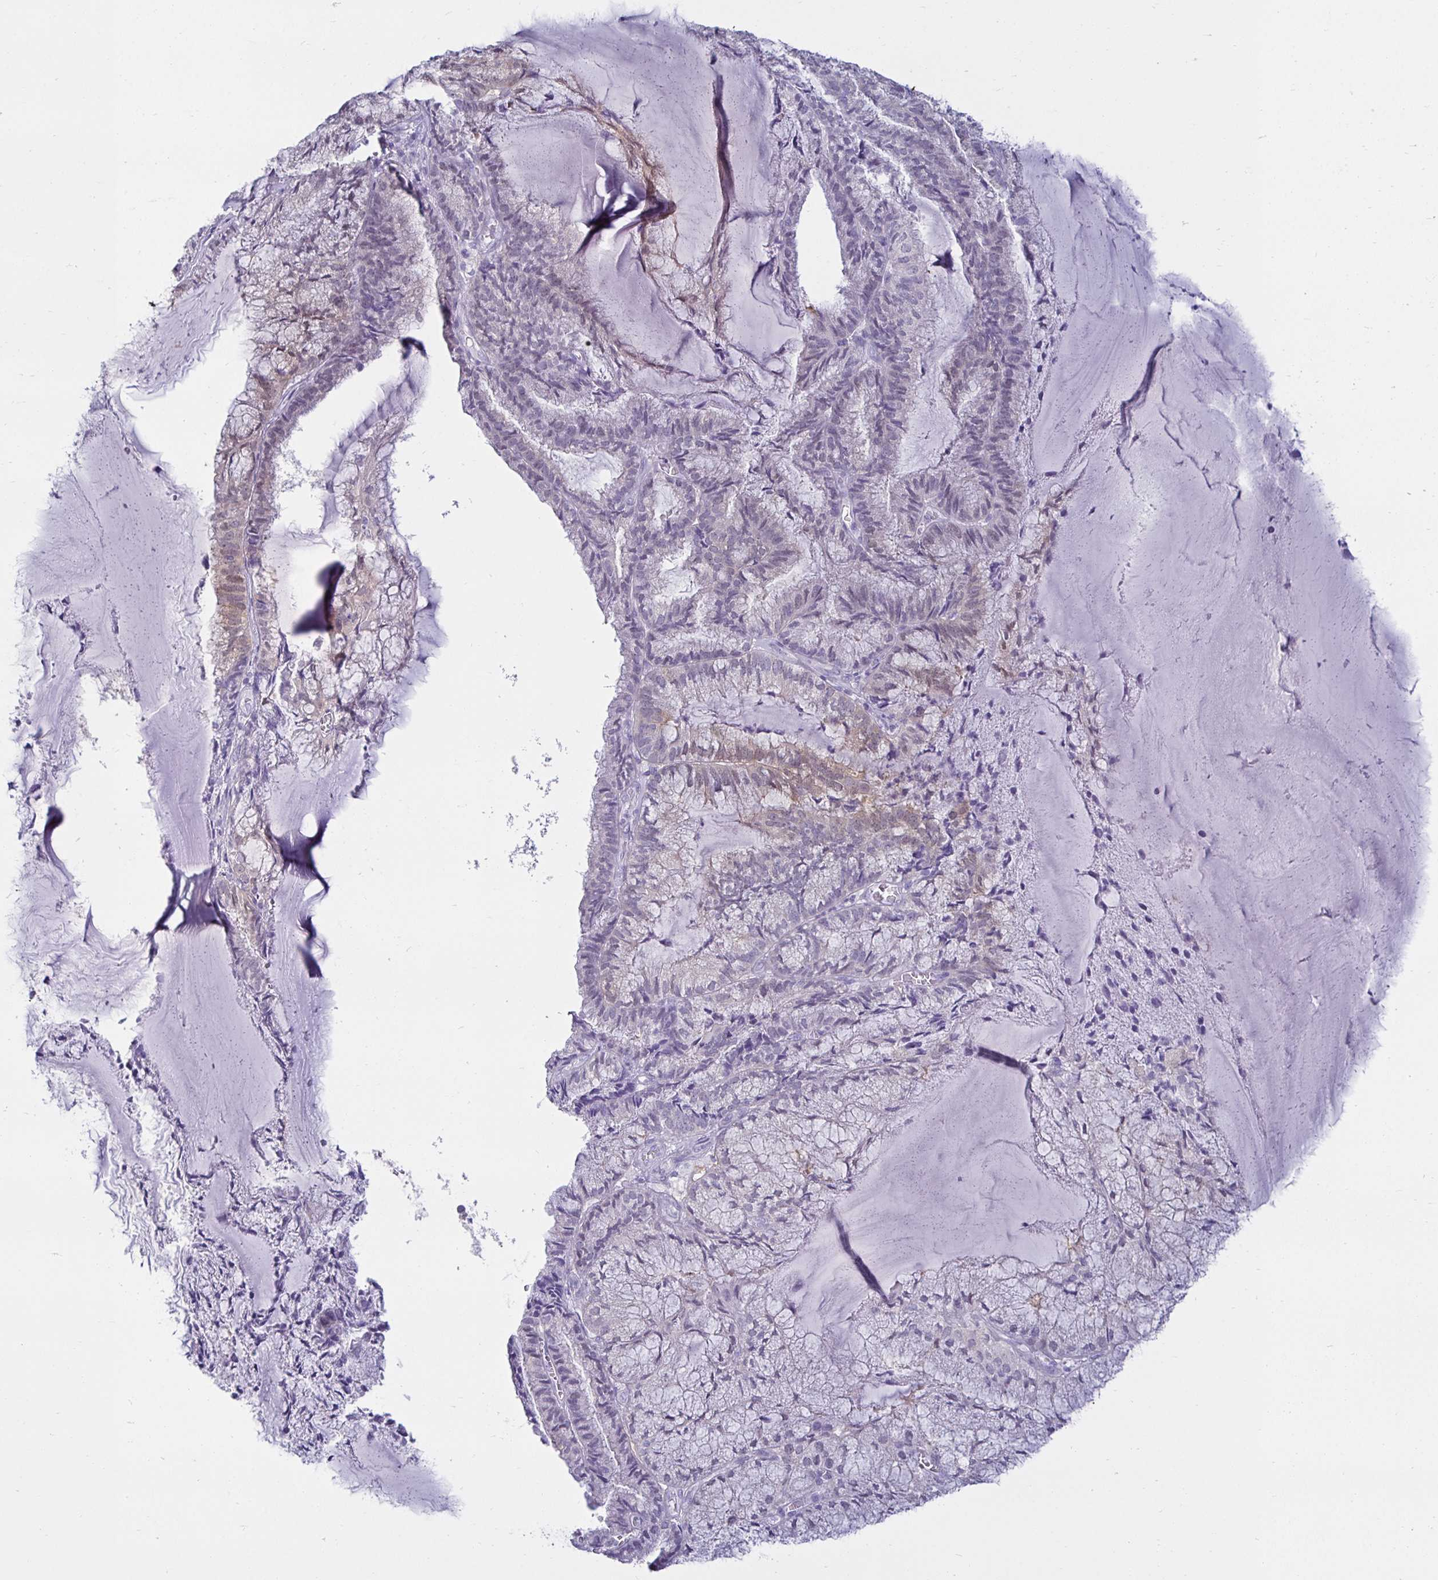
{"staining": {"intensity": "weak", "quantity": "<25%", "location": "cytoplasmic/membranous"}, "tissue": "endometrial cancer", "cell_type": "Tumor cells", "image_type": "cancer", "snomed": [{"axis": "morphology", "description": "Carcinoma, NOS"}, {"axis": "topography", "description": "Endometrium"}], "caption": "High power microscopy micrograph of an IHC image of endometrial cancer (carcinoma), revealing no significant positivity in tumor cells.", "gene": "MON2", "patient": {"sex": "female", "age": 62}}